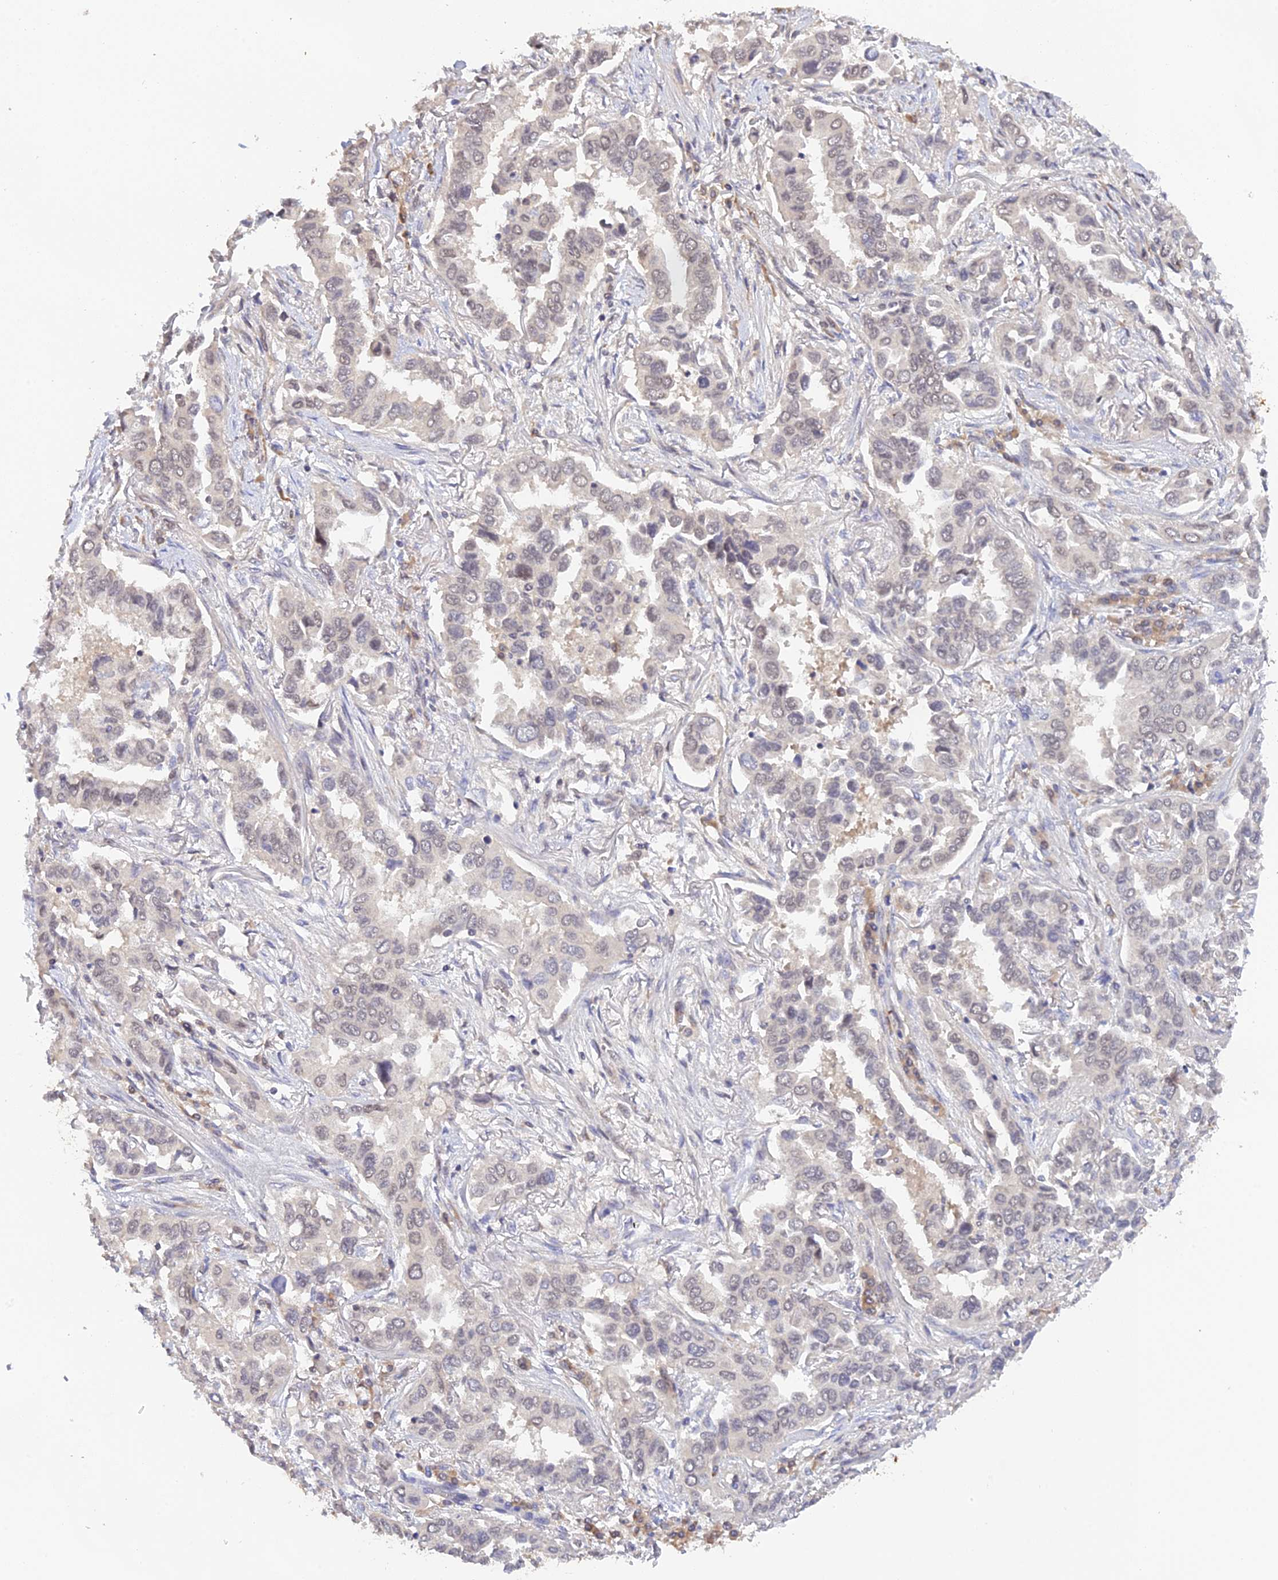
{"staining": {"intensity": "moderate", "quantity": "<25%", "location": "nuclear"}, "tissue": "lung cancer", "cell_type": "Tumor cells", "image_type": "cancer", "snomed": [{"axis": "morphology", "description": "Adenocarcinoma, NOS"}, {"axis": "topography", "description": "Lung"}], "caption": "High-power microscopy captured an immunohistochemistry (IHC) image of adenocarcinoma (lung), revealing moderate nuclear staining in approximately <25% of tumor cells.", "gene": "ZNF436", "patient": {"sex": "female", "age": 76}}